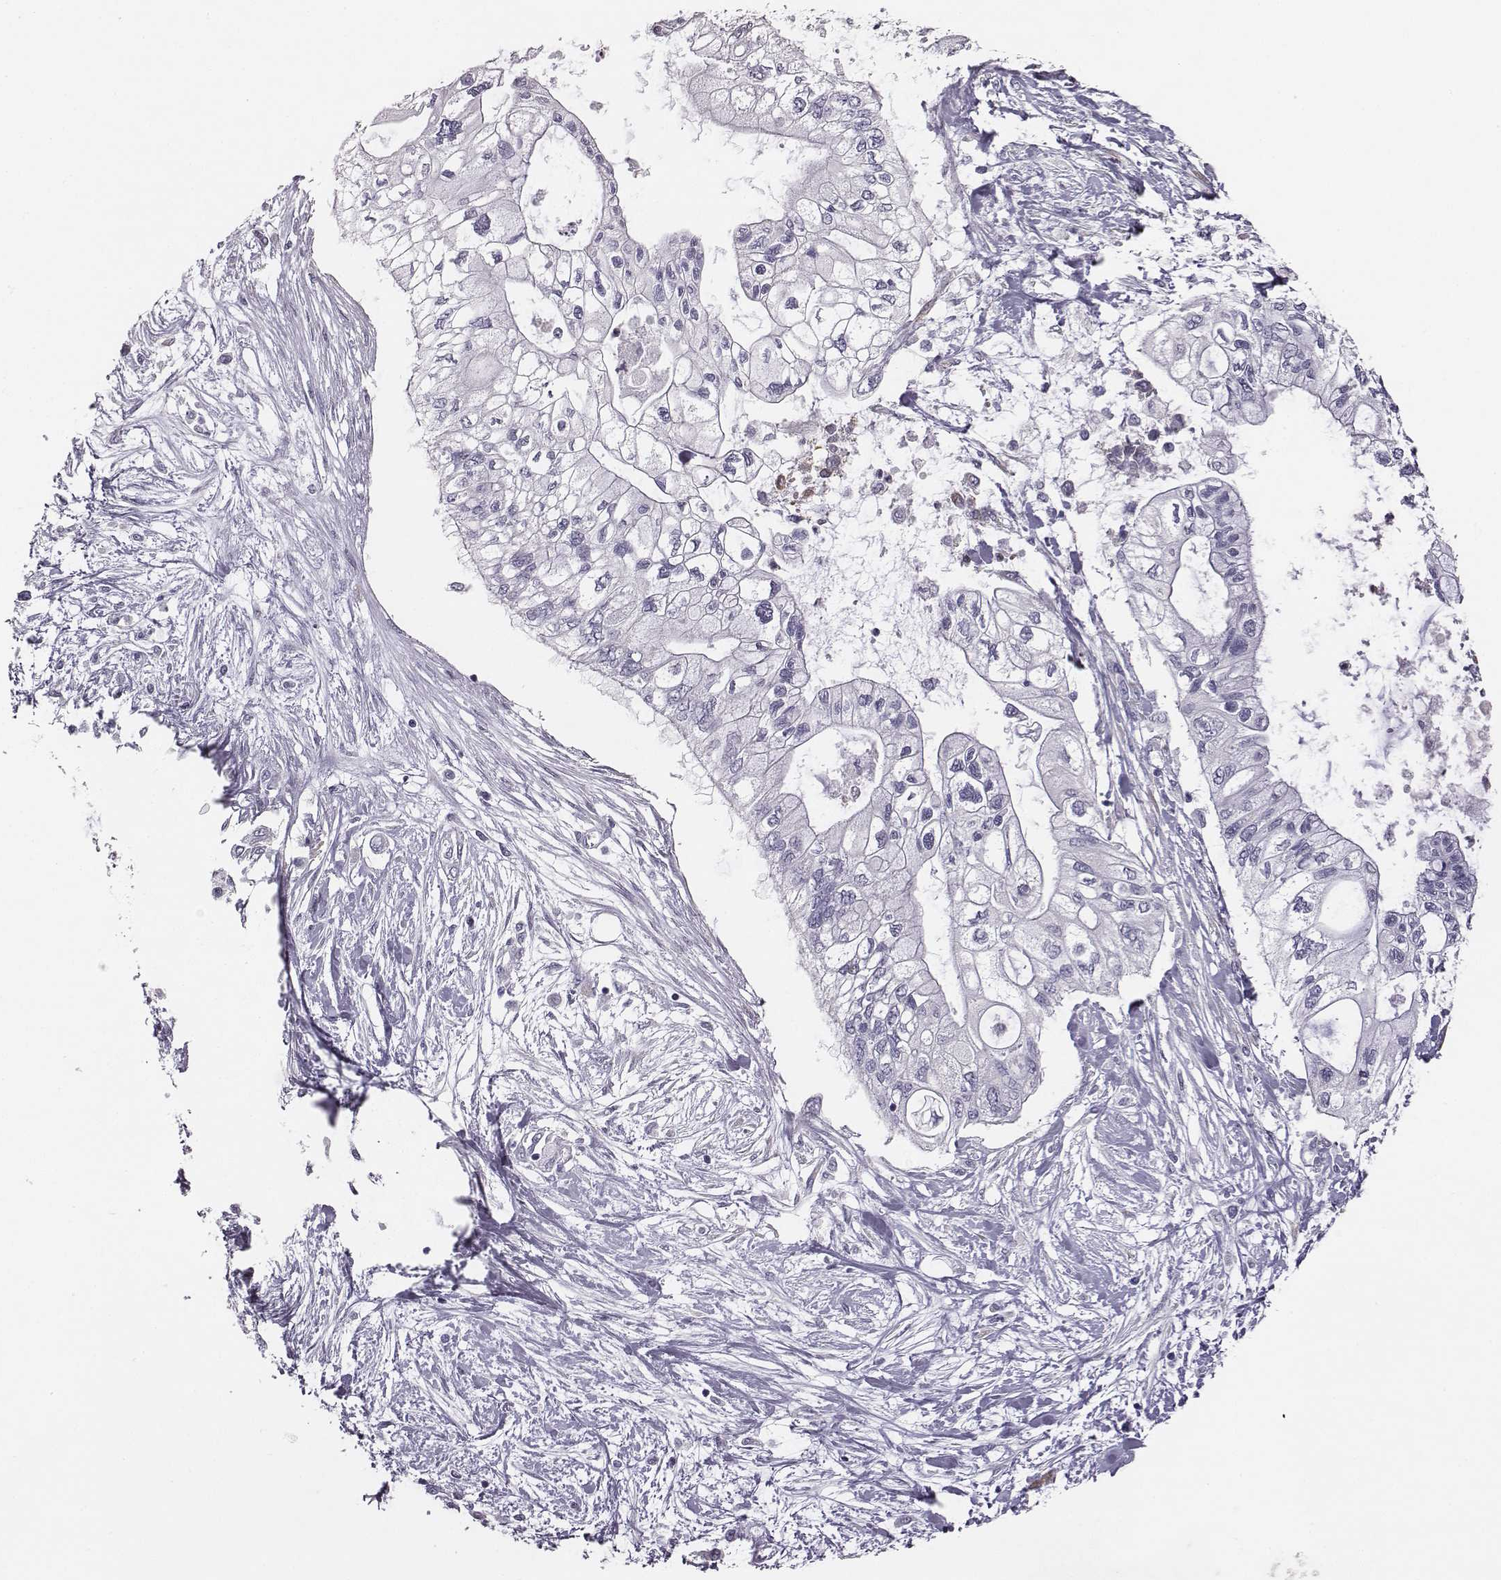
{"staining": {"intensity": "negative", "quantity": "none", "location": "none"}, "tissue": "pancreatic cancer", "cell_type": "Tumor cells", "image_type": "cancer", "snomed": [{"axis": "morphology", "description": "Adenocarcinoma, NOS"}, {"axis": "topography", "description": "Pancreas"}], "caption": "High magnification brightfield microscopy of pancreatic cancer stained with DAB (brown) and counterstained with hematoxylin (blue): tumor cells show no significant expression.", "gene": "GUCA1A", "patient": {"sex": "female", "age": 77}}